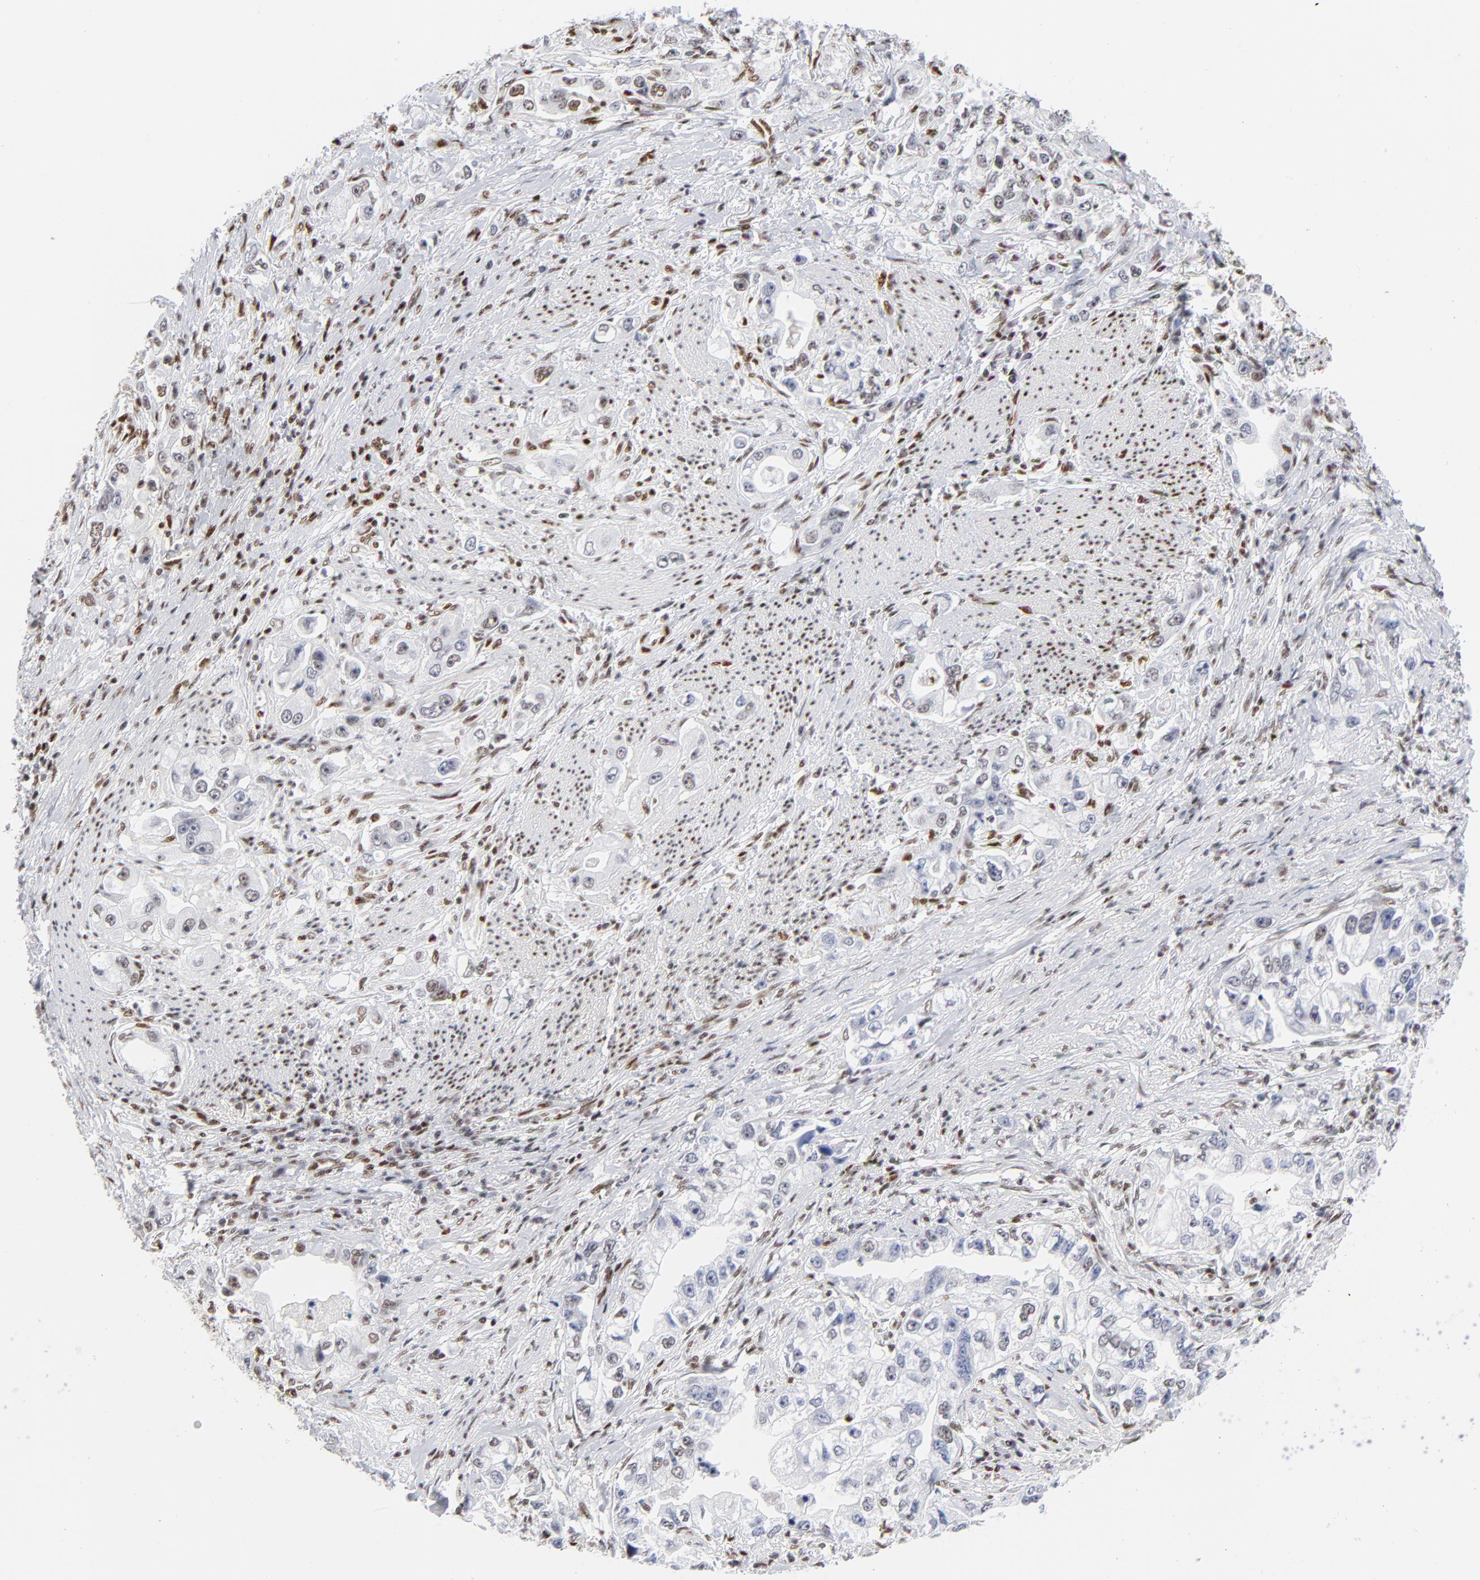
{"staining": {"intensity": "moderate", "quantity": "25%-75%", "location": "nuclear"}, "tissue": "stomach cancer", "cell_type": "Tumor cells", "image_type": "cancer", "snomed": [{"axis": "morphology", "description": "Adenocarcinoma, NOS"}, {"axis": "topography", "description": "Stomach, lower"}], "caption": "The micrograph reveals a brown stain indicating the presence of a protein in the nuclear of tumor cells in stomach adenocarcinoma.", "gene": "CREB1", "patient": {"sex": "female", "age": 93}}